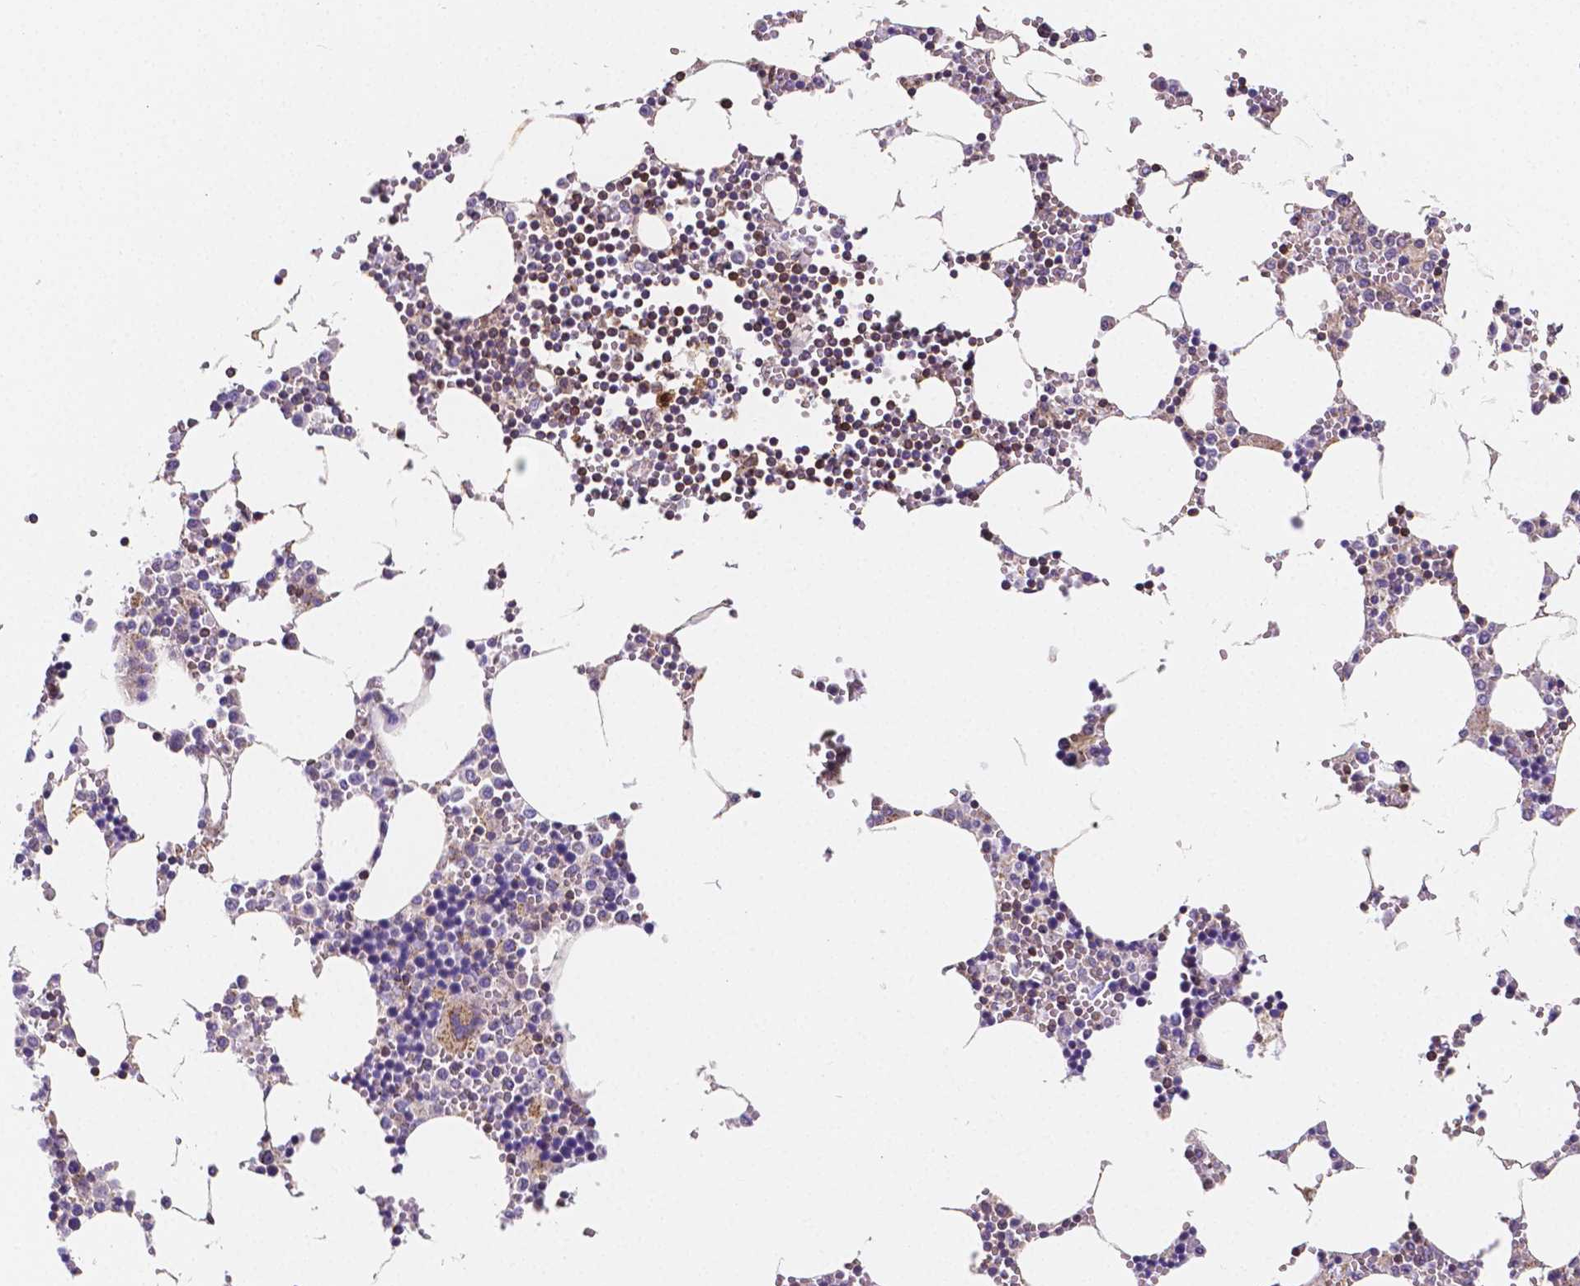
{"staining": {"intensity": "weak", "quantity": "<25%", "location": "cytoplasmic/membranous"}, "tissue": "bone marrow", "cell_type": "Hematopoietic cells", "image_type": "normal", "snomed": [{"axis": "morphology", "description": "Normal tissue, NOS"}, {"axis": "topography", "description": "Bone marrow"}], "caption": "Immunohistochemistry (IHC) image of benign bone marrow: bone marrow stained with DAB displays no significant protein expression in hematopoietic cells. Brightfield microscopy of immunohistochemistry stained with DAB (3,3'-diaminobenzidine) (brown) and hematoxylin (blue), captured at high magnification.", "gene": "GABRD", "patient": {"sex": "male", "age": 54}}